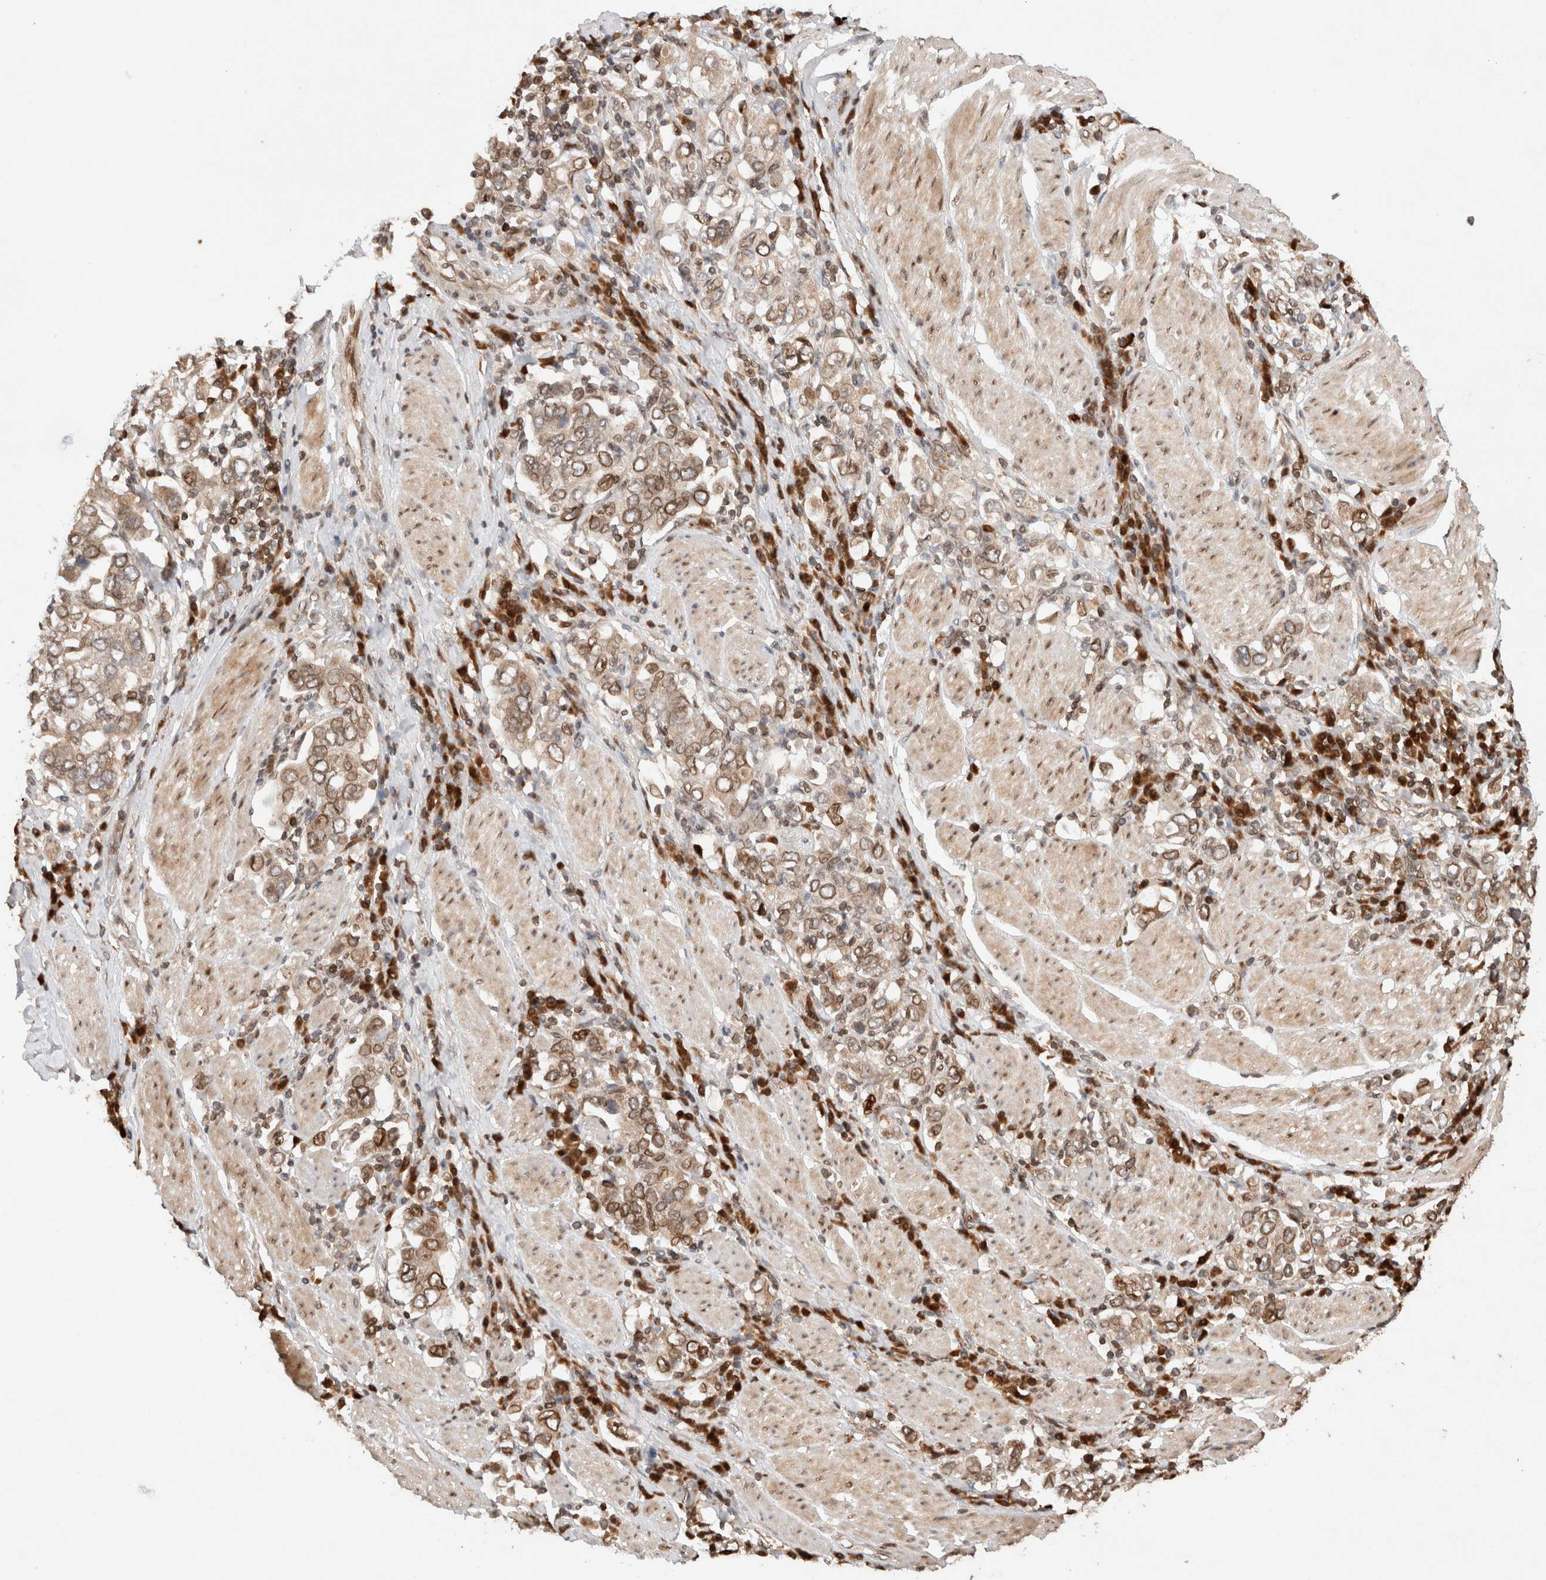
{"staining": {"intensity": "moderate", "quantity": ">75%", "location": "cytoplasmic/membranous,nuclear"}, "tissue": "stomach cancer", "cell_type": "Tumor cells", "image_type": "cancer", "snomed": [{"axis": "morphology", "description": "Adenocarcinoma, NOS"}, {"axis": "topography", "description": "Stomach, upper"}], "caption": "This image demonstrates IHC staining of human adenocarcinoma (stomach), with medium moderate cytoplasmic/membranous and nuclear positivity in approximately >75% of tumor cells.", "gene": "TPR", "patient": {"sex": "male", "age": 62}}